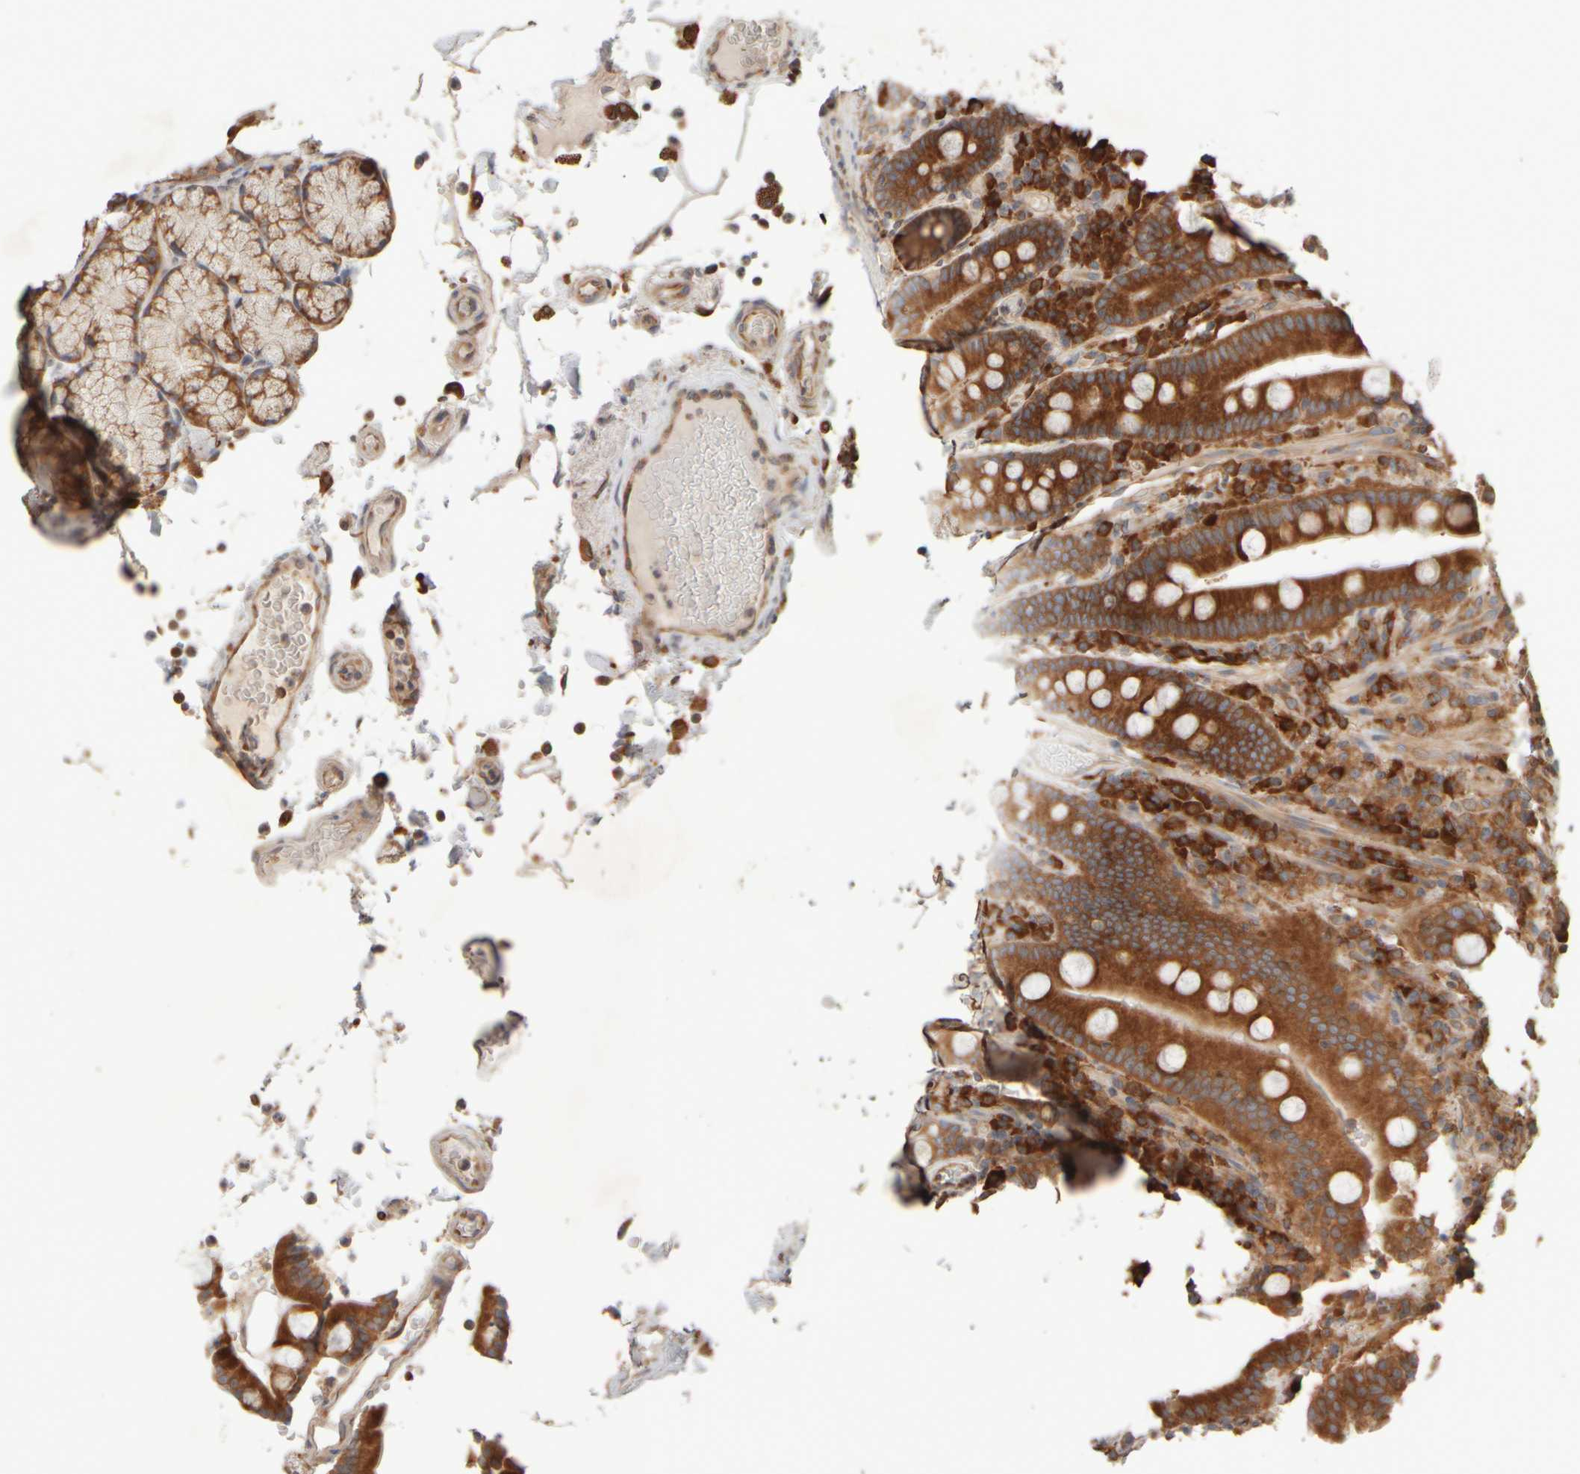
{"staining": {"intensity": "strong", "quantity": ">75%", "location": "cytoplasmic/membranous"}, "tissue": "duodenum", "cell_type": "Glandular cells", "image_type": "normal", "snomed": [{"axis": "morphology", "description": "Normal tissue, NOS"}, {"axis": "topography", "description": "Small intestine, NOS"}], "caption": "Glandular cells show high levels of strong cytoplasmic/membranous positivity in about >75% of cells in unremarkable duodenum. Nuclei are stained in blue.", "gene": "EIF2B3", "patient": {"sex": "female", "age": 71}}